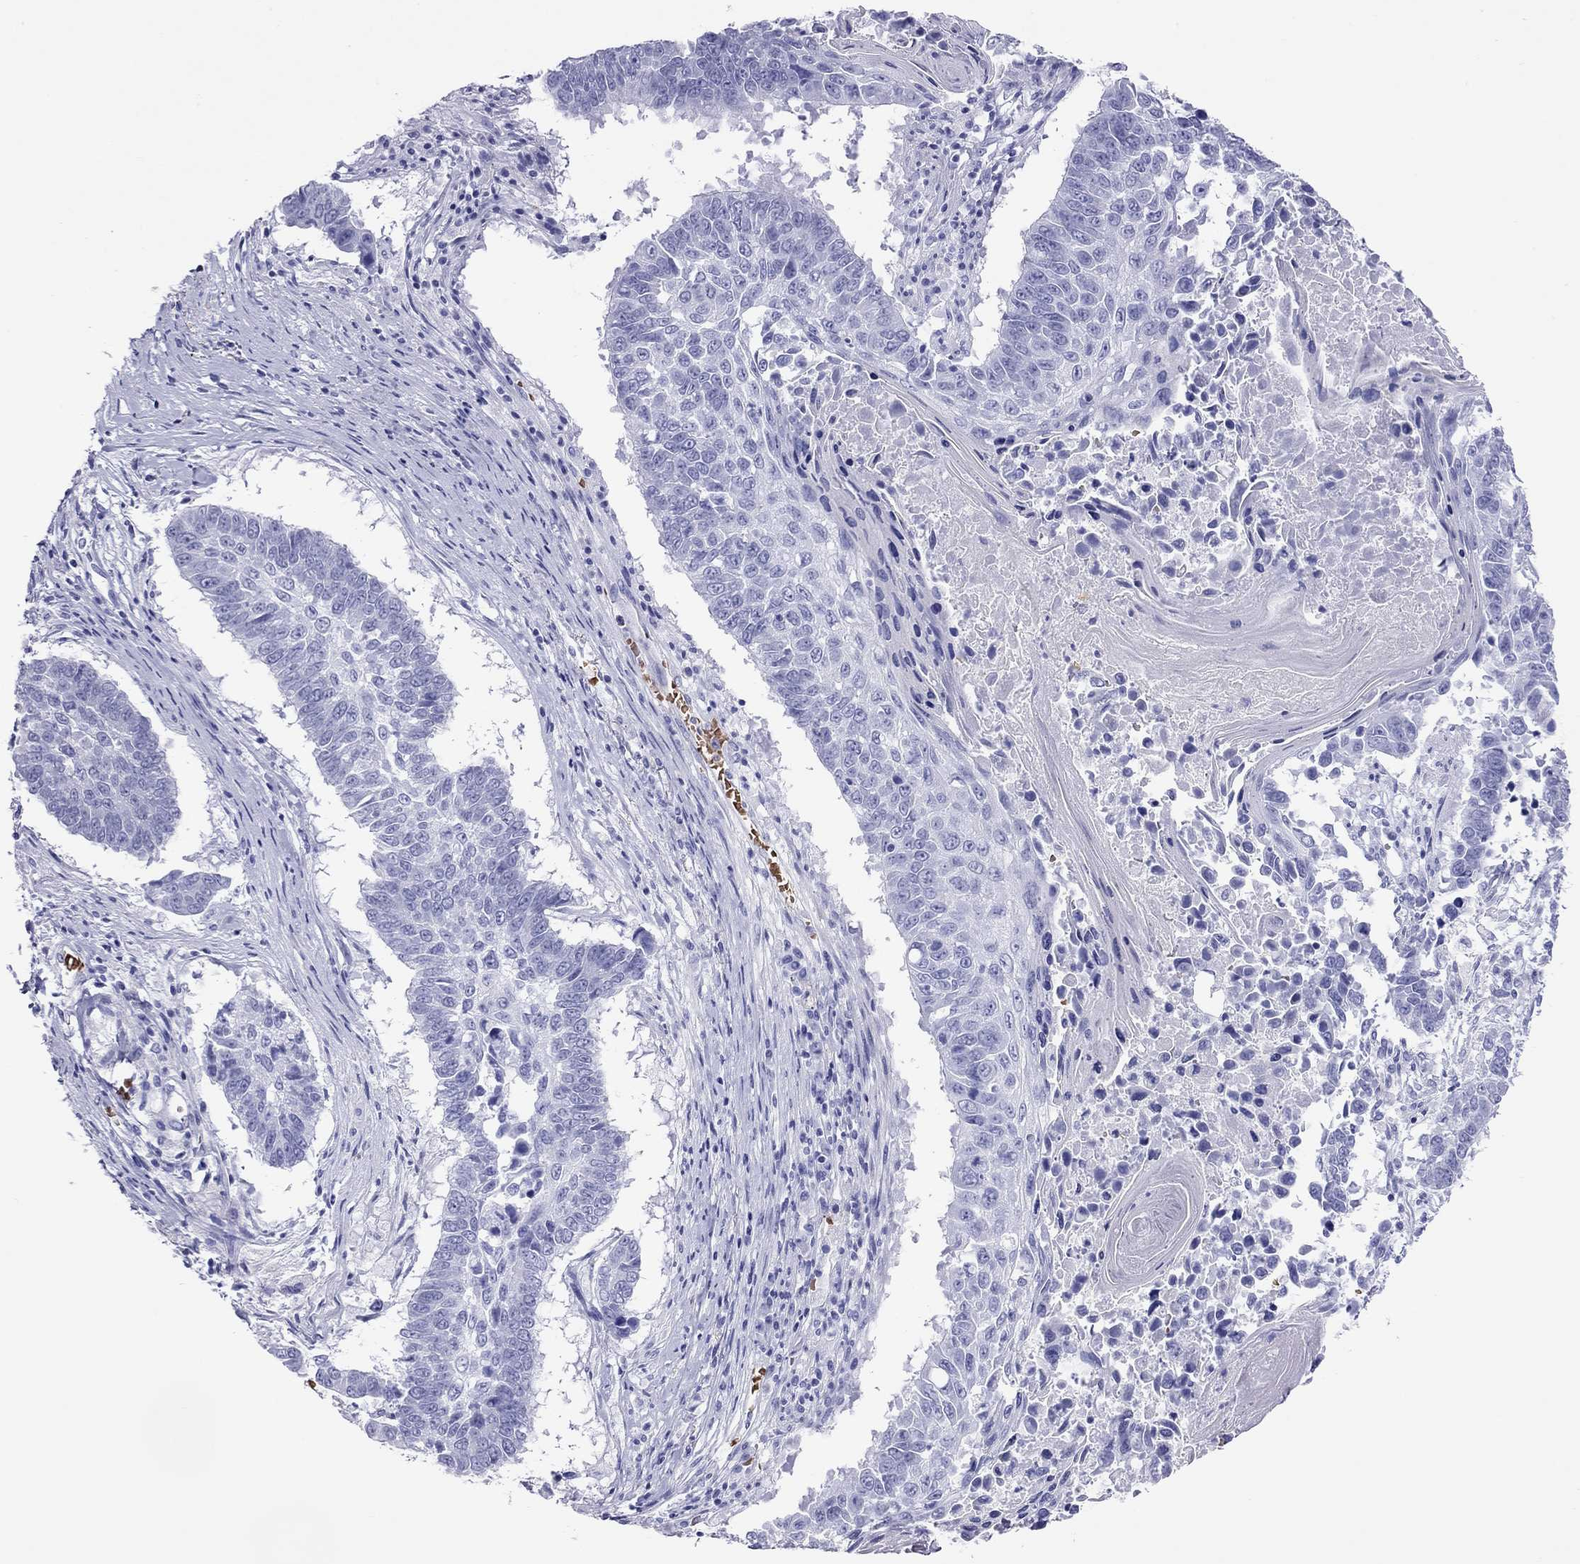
{"staining": {"intensity": "negative", "quantity": "none", "location": "none"}, "tissue": "lung cancer", "cell_type": "Tumor cells", "image_type": "cancer", "snomed": [{"axis": "morphology", "description": "Squamous cell carcinoma, NOS"}, {"axis": "topography", "description": "Lung"}], "caption": "This image is of lung cancer (squamous cell carcinoma) stained with IHC to label a protein in brown with the nuclei are counter-stained blue. There is no positivity in tumor cells.", "gene": "PTPRN", "patient": {"sex": "male", "age": 73}}